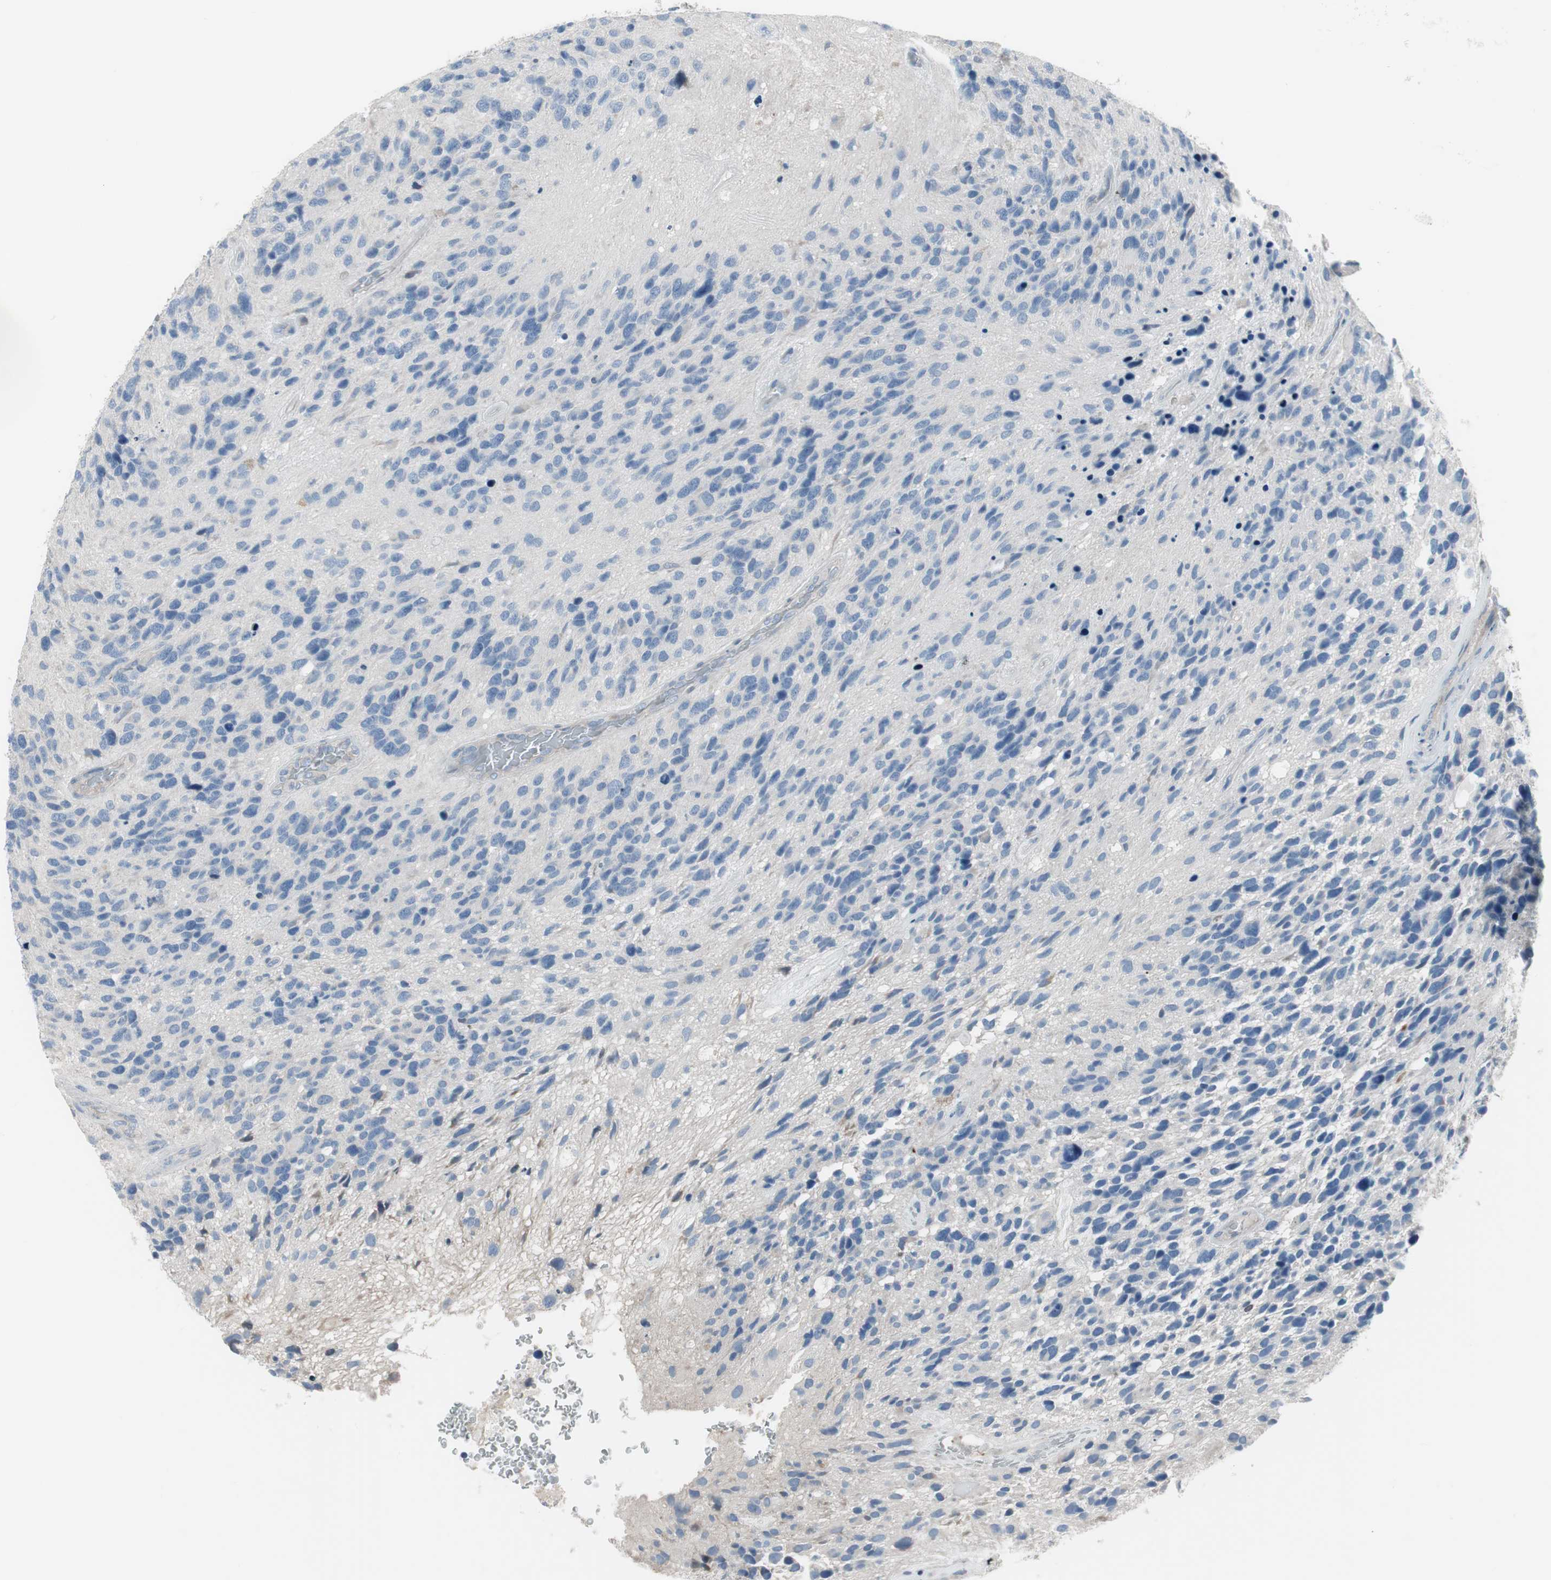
{"staining": {"intensity": "negative", "quantity": "none", "location": "none"}, "tissue": "glioma", "cell_type": "Tumor cells", "image_type": "cancer", "snomed": [{"axis": "morphology", "description": "Glioma, malignant, High grade"}, {"axis": "topography", "description": "Brain"}], "caption": "An IHC micrograph of malignant high-grade glioma is shown. There is no staining in tumor cells of malignant high-grade glioma.", "gene": "PIGR", "patient": {"sex": "female", "age": 58}}